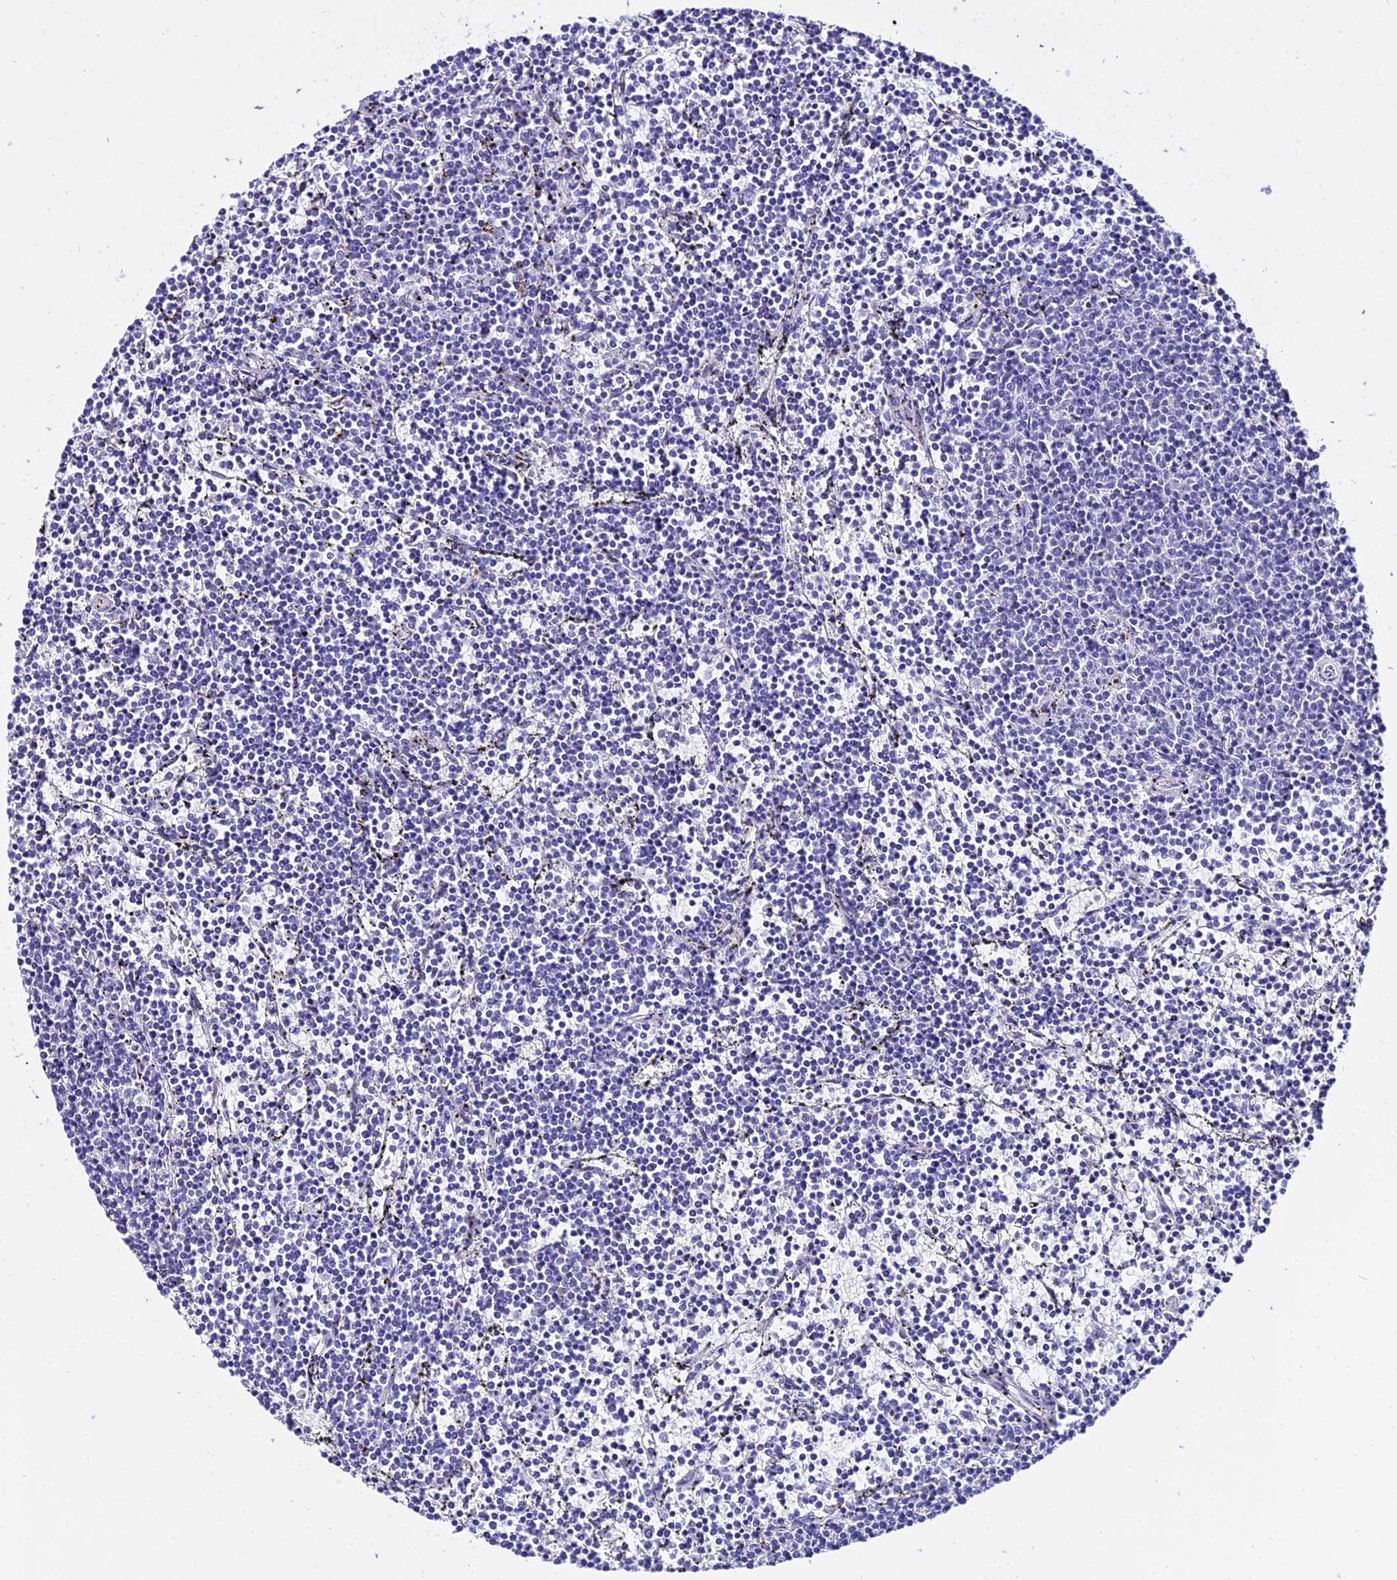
{"staining": {"intensity": "negative", "quantity": "none", "location": "none"}, "tissue": "lymphoma", "cell_type": "Tumor cells", "image_type": "cancer", "snomed": [{"axis": "morphology", "description": "Malignant lymphoma, non-Hodgkin's type, Low grade"}, {"axis": "topography", "description": "Spleen"}], "caption": "A photomicrograph of malignant lymphoma, non-Hodgkin's type (low-grade) stained for a protein reveals no brown staining in tumor cells.", "gene": "POLR2I", "patient": {"sex": "female", "age": 50}}